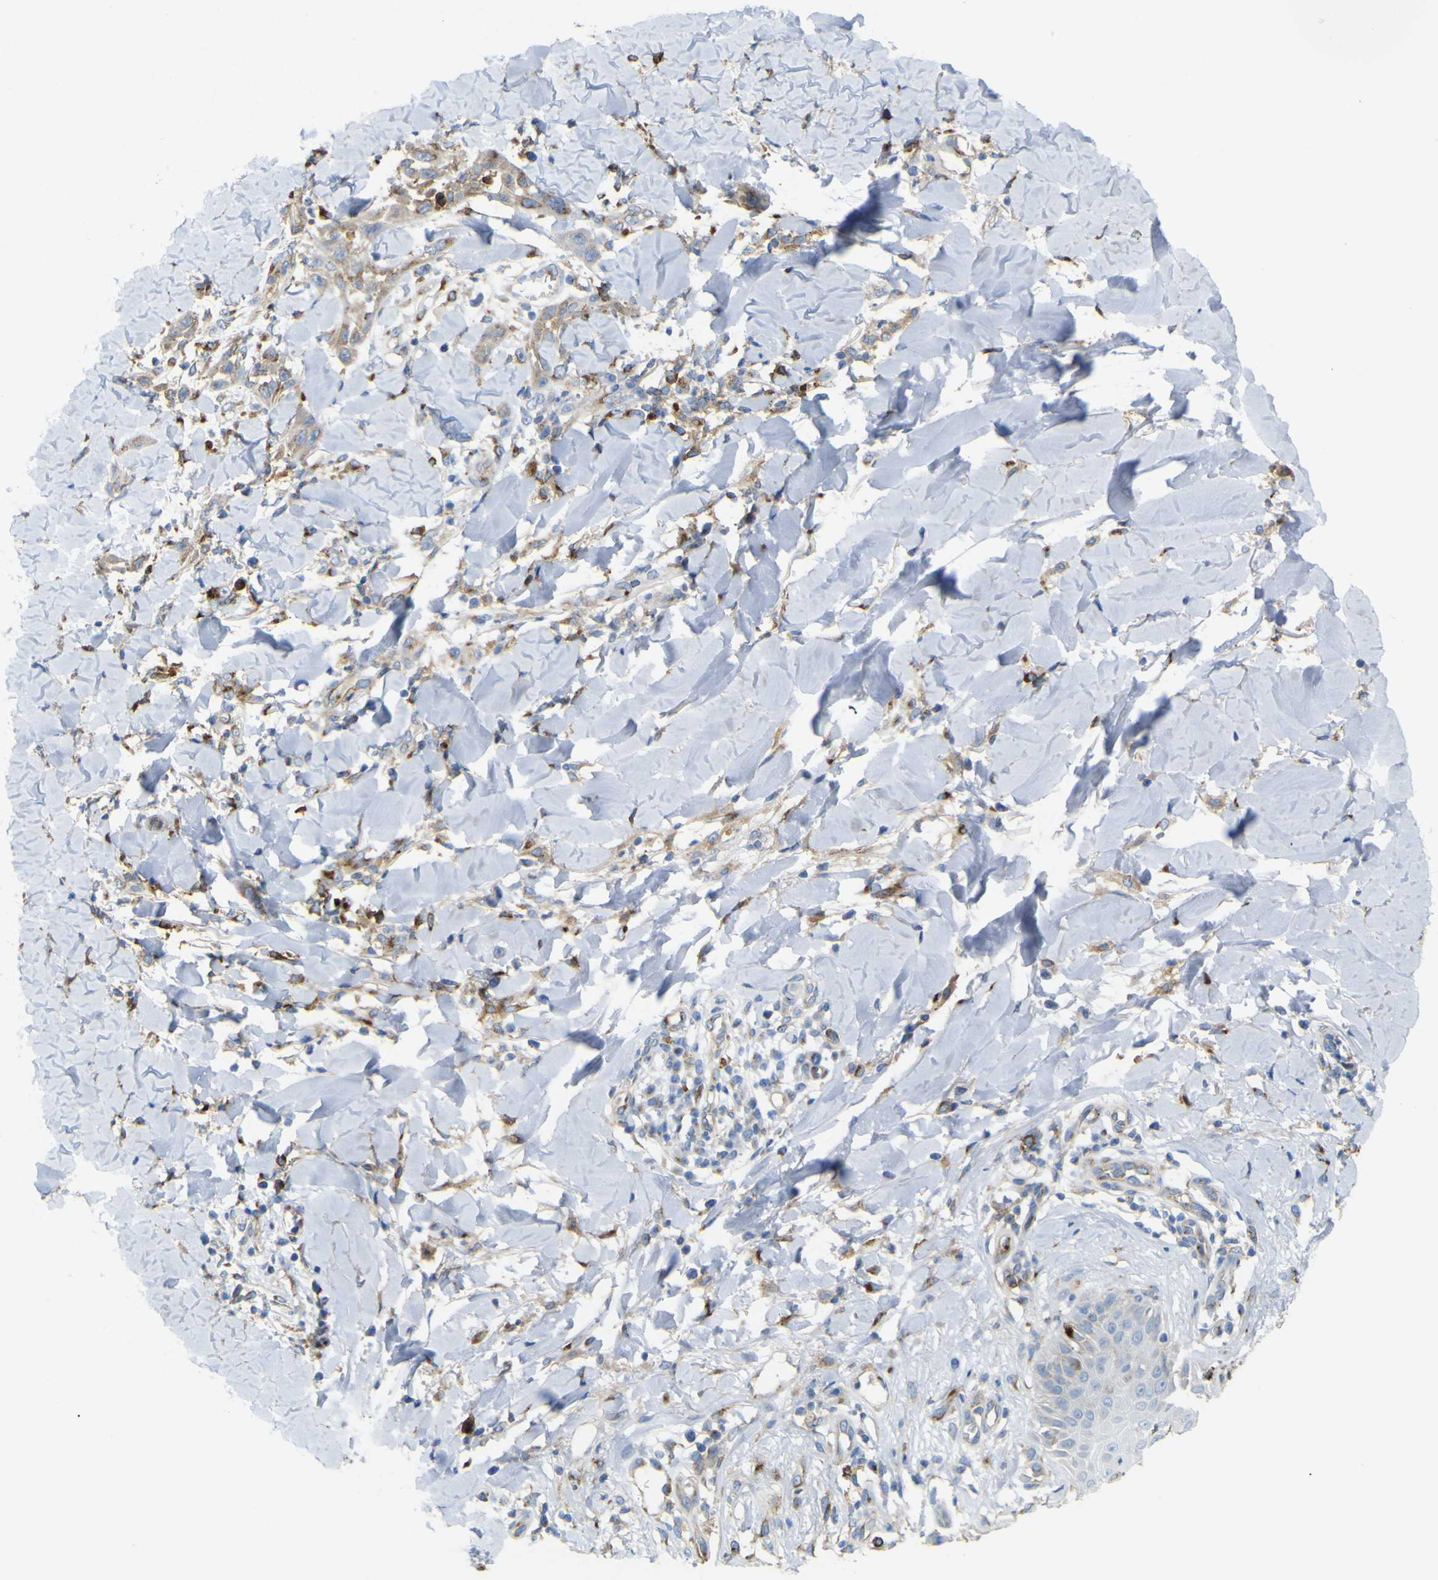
{"staining": {"intensity": "weak", "quantity": ">75%", "location": "cytoplasmic/membranous"}, "tissue": "skin cancer", "cell_type": "Tumor cells", "image_type": "cancer", "snomed": [{"axis": "morphology", "description": "Squamous cell carcinoma, NOS"}, {"axis": "topography", "description": "Skin"}], "caption": "Squamous cell carcinoma (skin) stained with immunohistochemistry (IHC) reveals weak cytoplasmic/membranous expression in approximately >75% of tumor cells.", "gene": "IGF2R", "patient": {"sex": "male", "age": 24}}